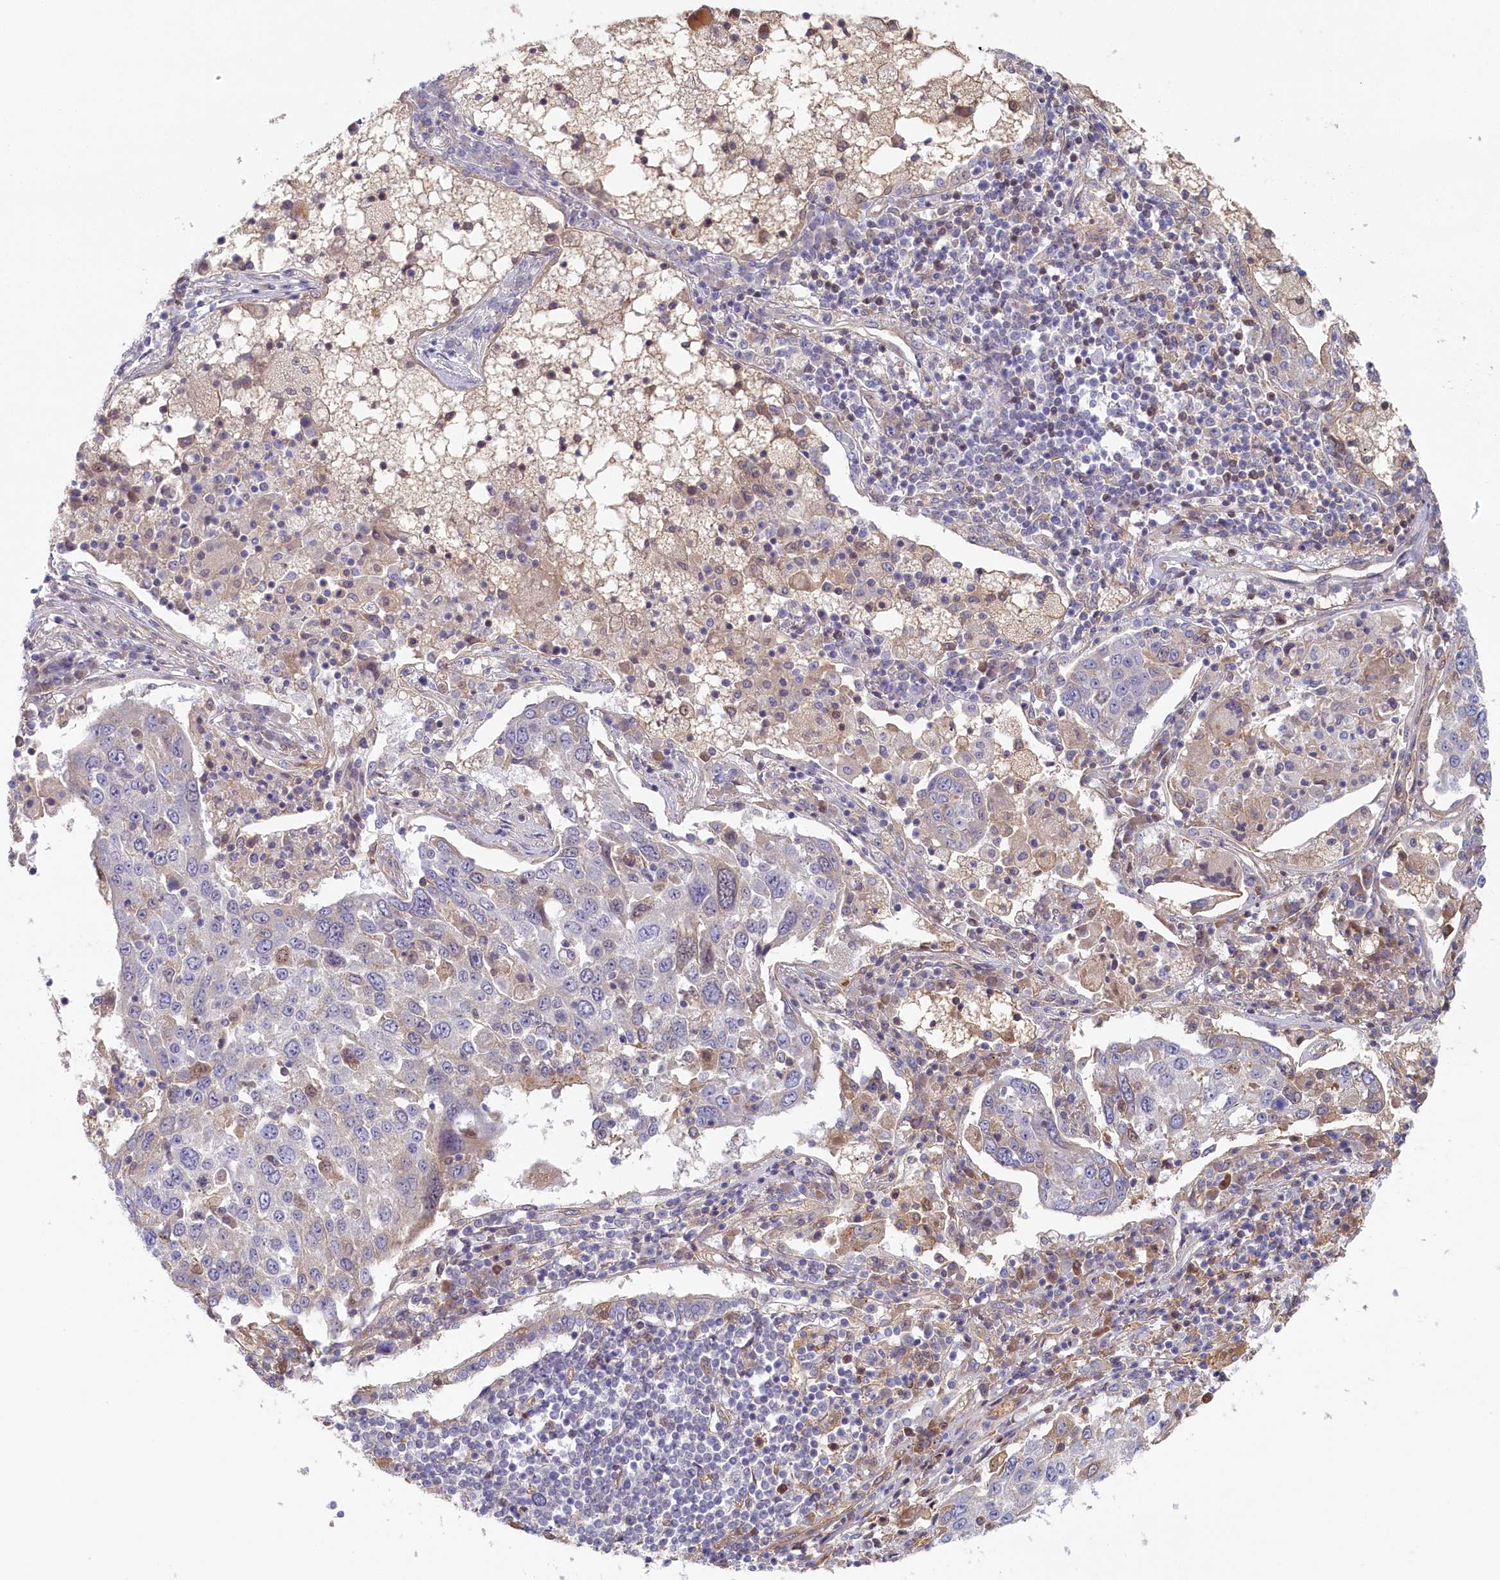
{"staining": {"intensity": "negative", "quantity": "none", "location": "none"}, "tissue": "lung cancer", "cell_type": "Tumor cells", "image_type": "cancer", "snomed": [{"axis": "morphology", "description": "Squamous cell carcinoma, NOS"}, {"axis": "topography", "description": "Lung"}], "caption": "This is an IHC histopathology image of human lung cancer. There is no staining in tumor cells.", "gene": "STX16", "patient": {"sex": "male", "age": 65}}